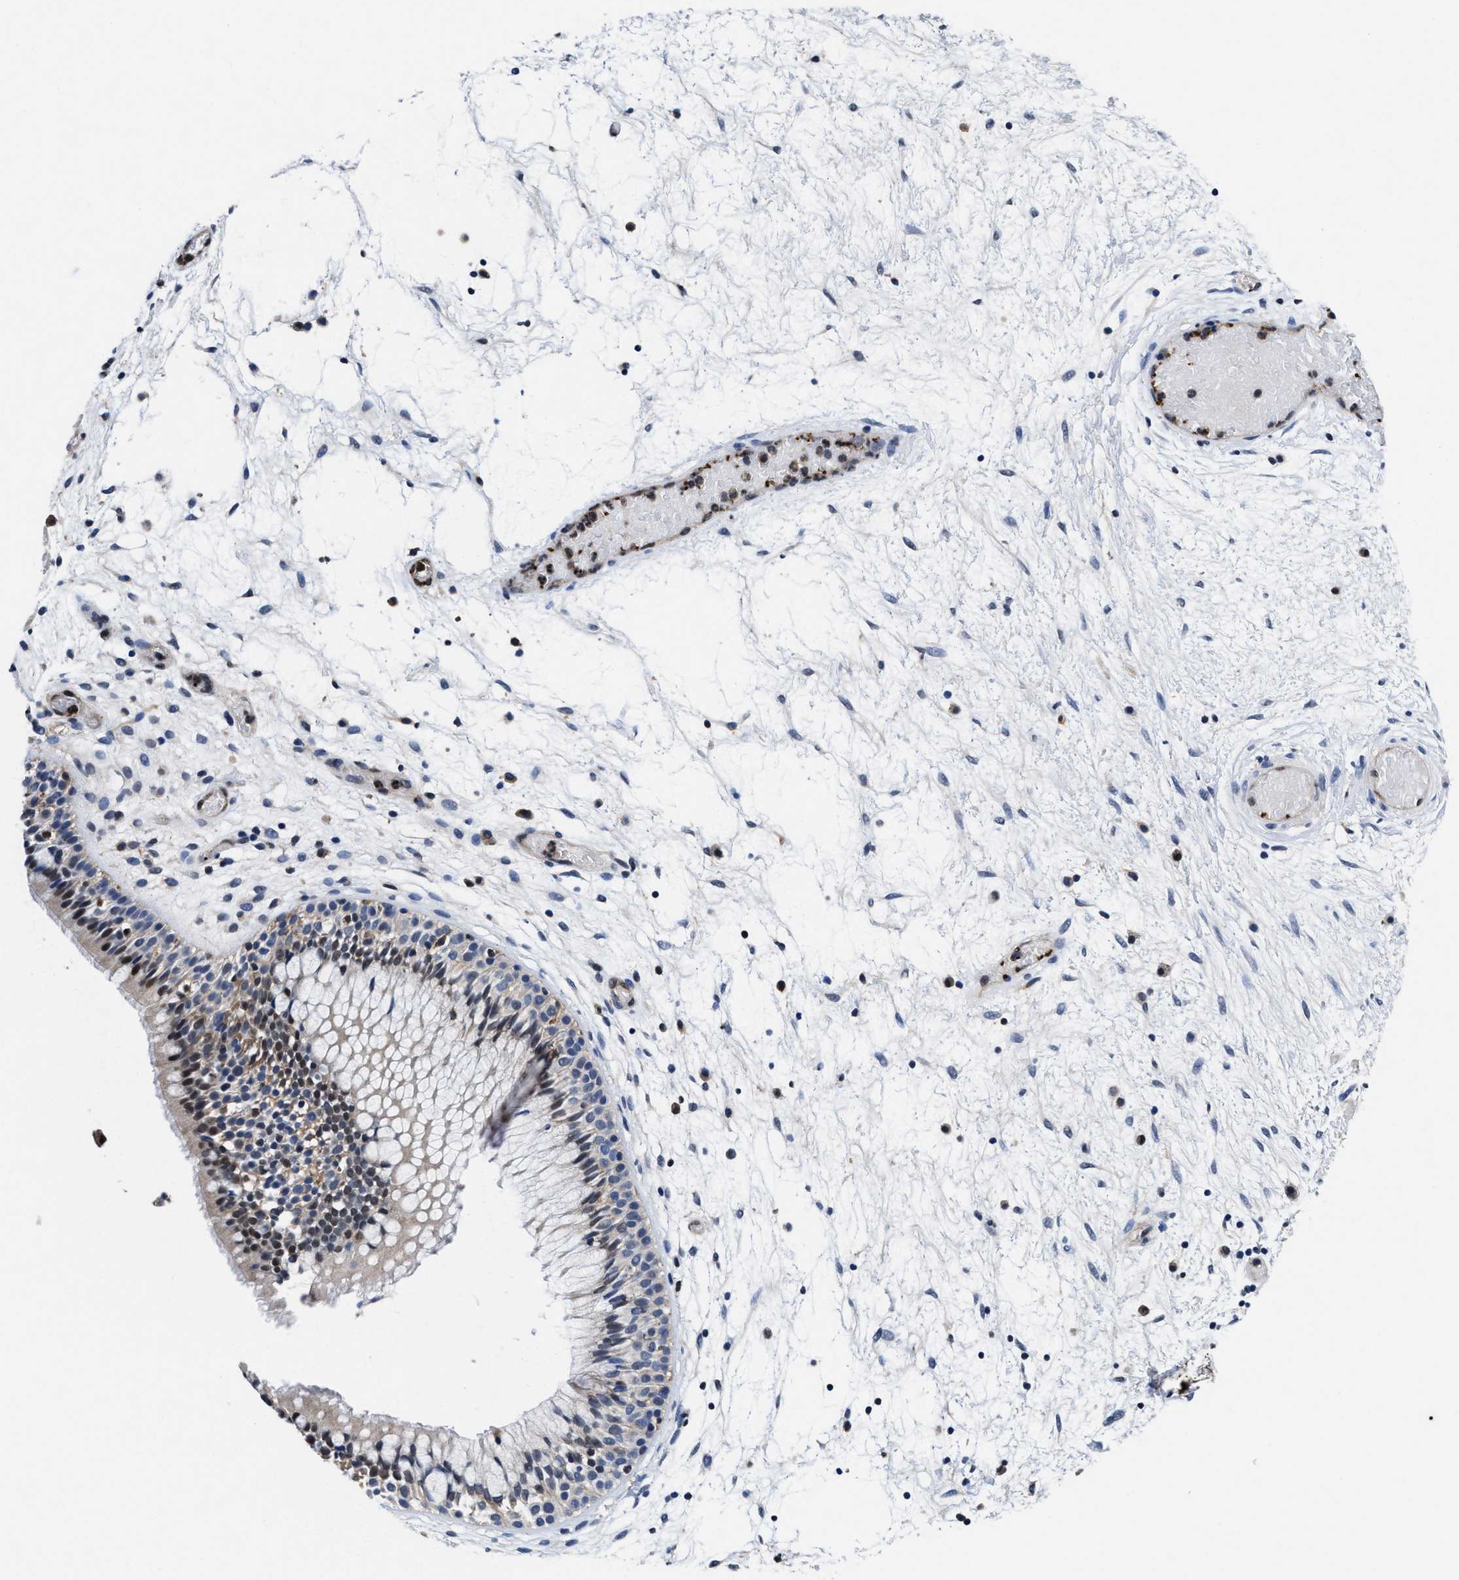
{"staining": {"intensity": "moderate", "quantity": "<25%", "location": "nuclear"}, "tissue": "nasopharynx", "cell_type": "Respiratory epithelial cells", "image_type": "normal", "snomed": [{"axis": "morphology", "description": "Normal tissue, NOS"}, {"axis": "morphology", "description": "Inflammation, NOS"}, {"axis": "topography", "description": "Nasopharynx"}], "caption": "A brown stain shows moderate nuclear positivity of a protein in respiratory epithelial cells of benign nasopharynx. Immunohistochemistry stains the protein of interest in brown and the nuclei are stained blue.", "gene": "ACLY", "patient": {"sex": "male", "age": 48}}